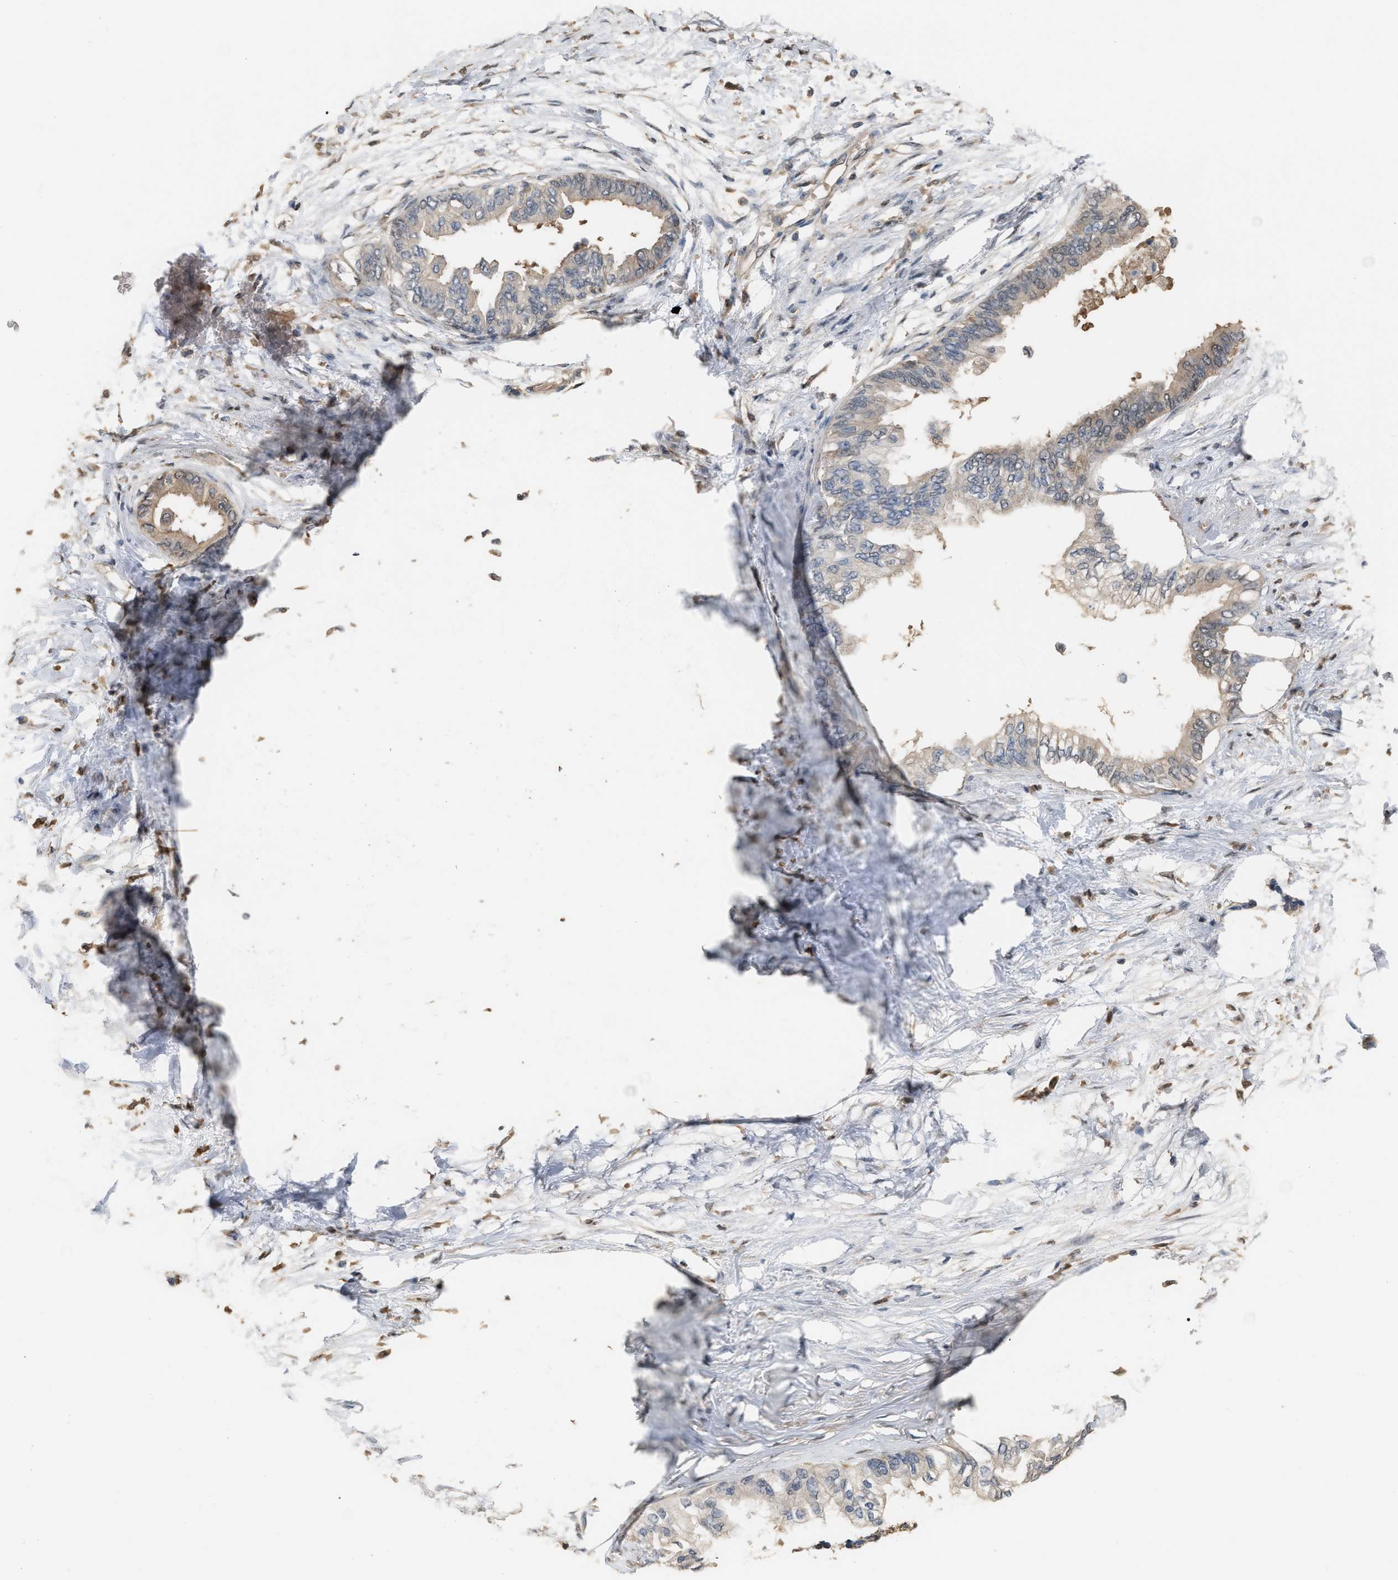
{"staining": {"intensity": "weak", "quantity": ">75%", "location": "cytoplasmic/membranous"}, "tissue": "pancreatic cancer", "cell_type": "Tumor cells", "image_type": "cancer", "snomed": [{"axis": "morphology", "description": "Normal tissue, NOS"}, {"axis": "morphology", "description": "Adenocarcinoma, NOS"}, {"axis": "topography", "description": "Pancreas"}, {"axis": "topography", "description": "Duodenum"}], "caption": "Human adenocarcinoma (pancreatic) stained with a protein marker reveals weak staining in tumor cells.", "gene": "MTPN", "patient": {"sex": "female", "age": 60}}